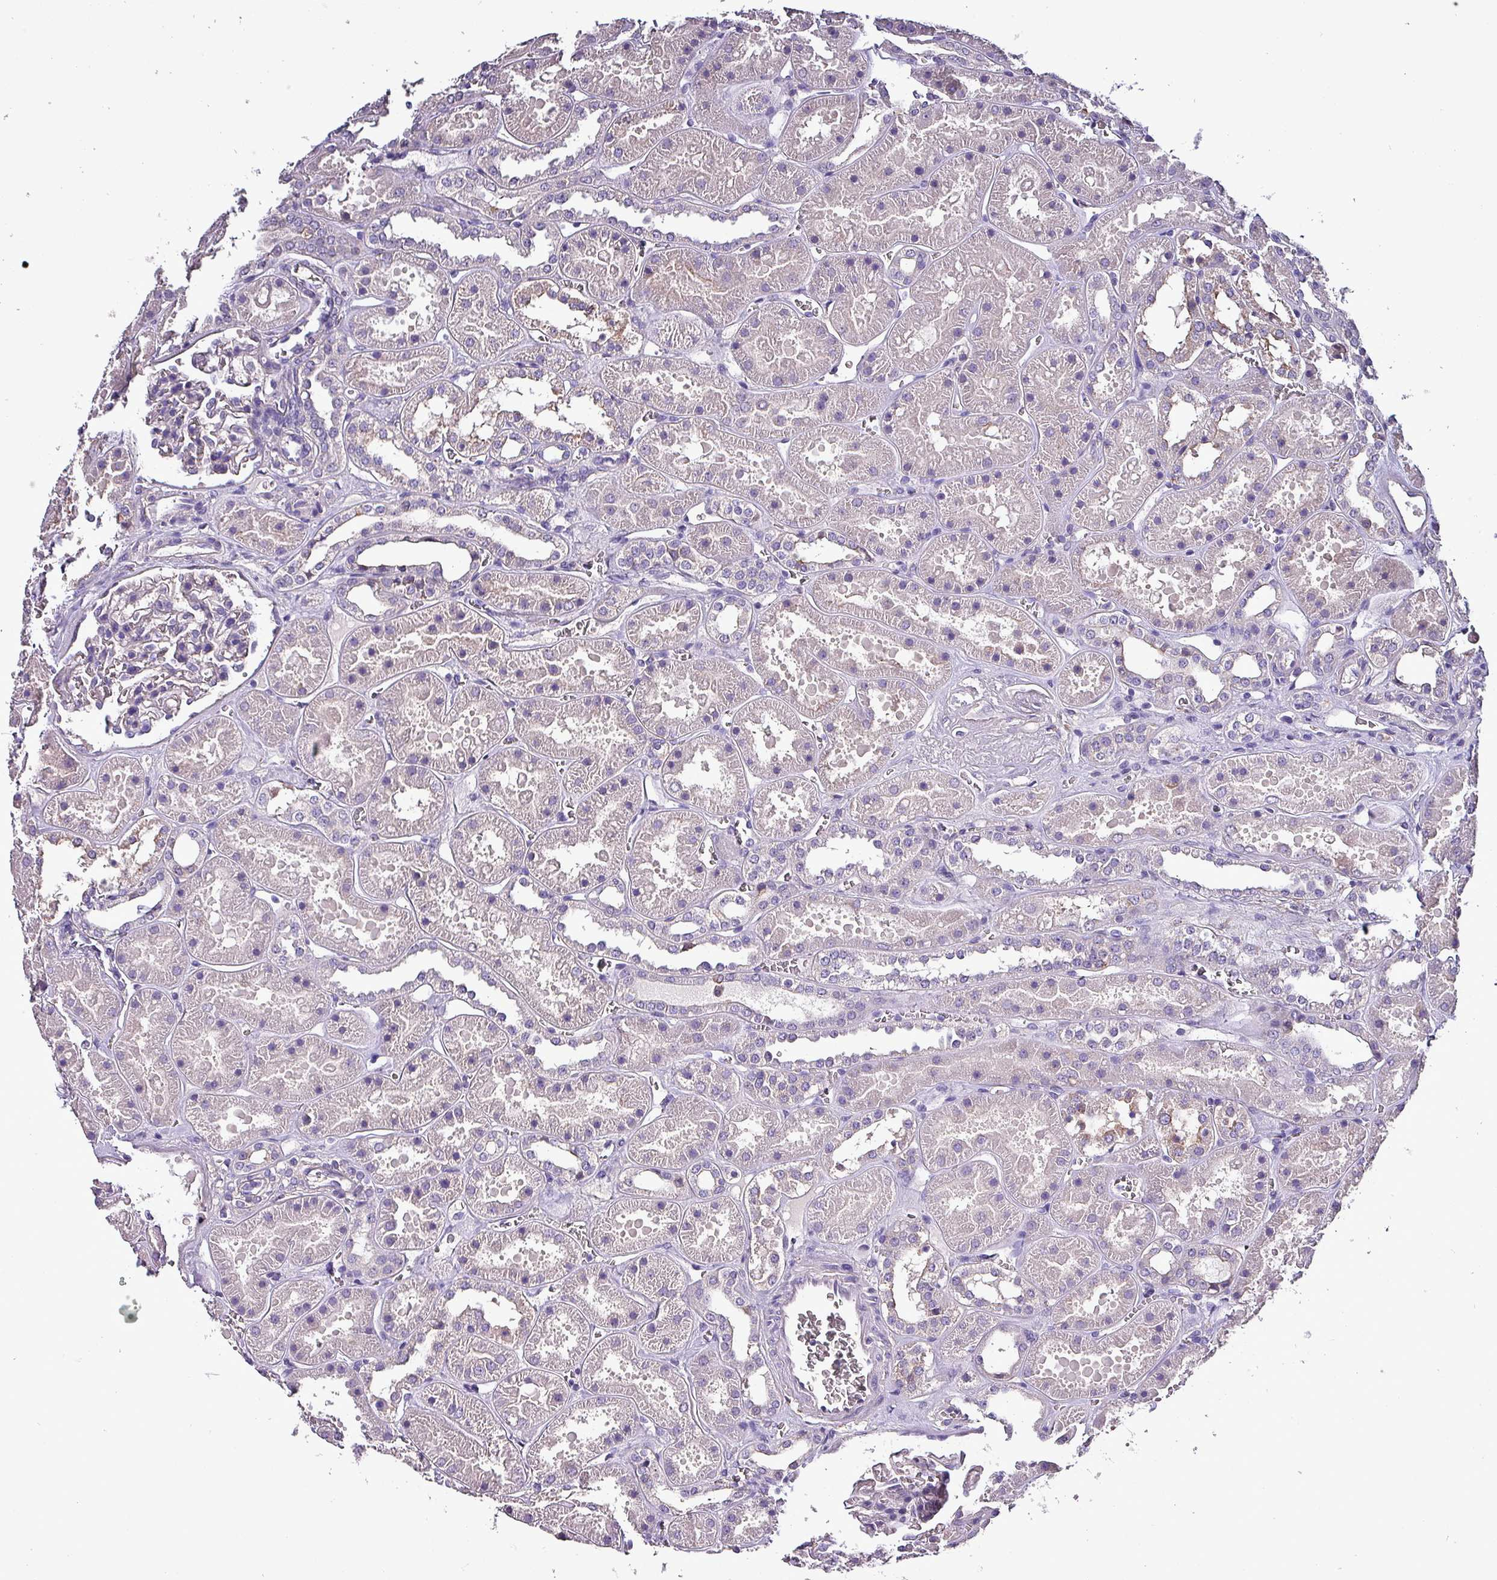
{"staining": {"intensity": "negative", "quantity": "none", "location": "none"}, "tissue": "kidney", "cell_type": "Cells in glomeruli", "image_type": "normal", "snomed": [{"axis": "morphology", "description": "Normal tissue, NOS"}, {"axis": "topography", "description": "Kidney"}], "caption": "Image shows no significant protein staining in cells in glomeruli of normal kidney. (DAB immunohistochemistry, high magnification).", "gene": "HTRA4", "patient": {"sex": "female", "age": 41}}